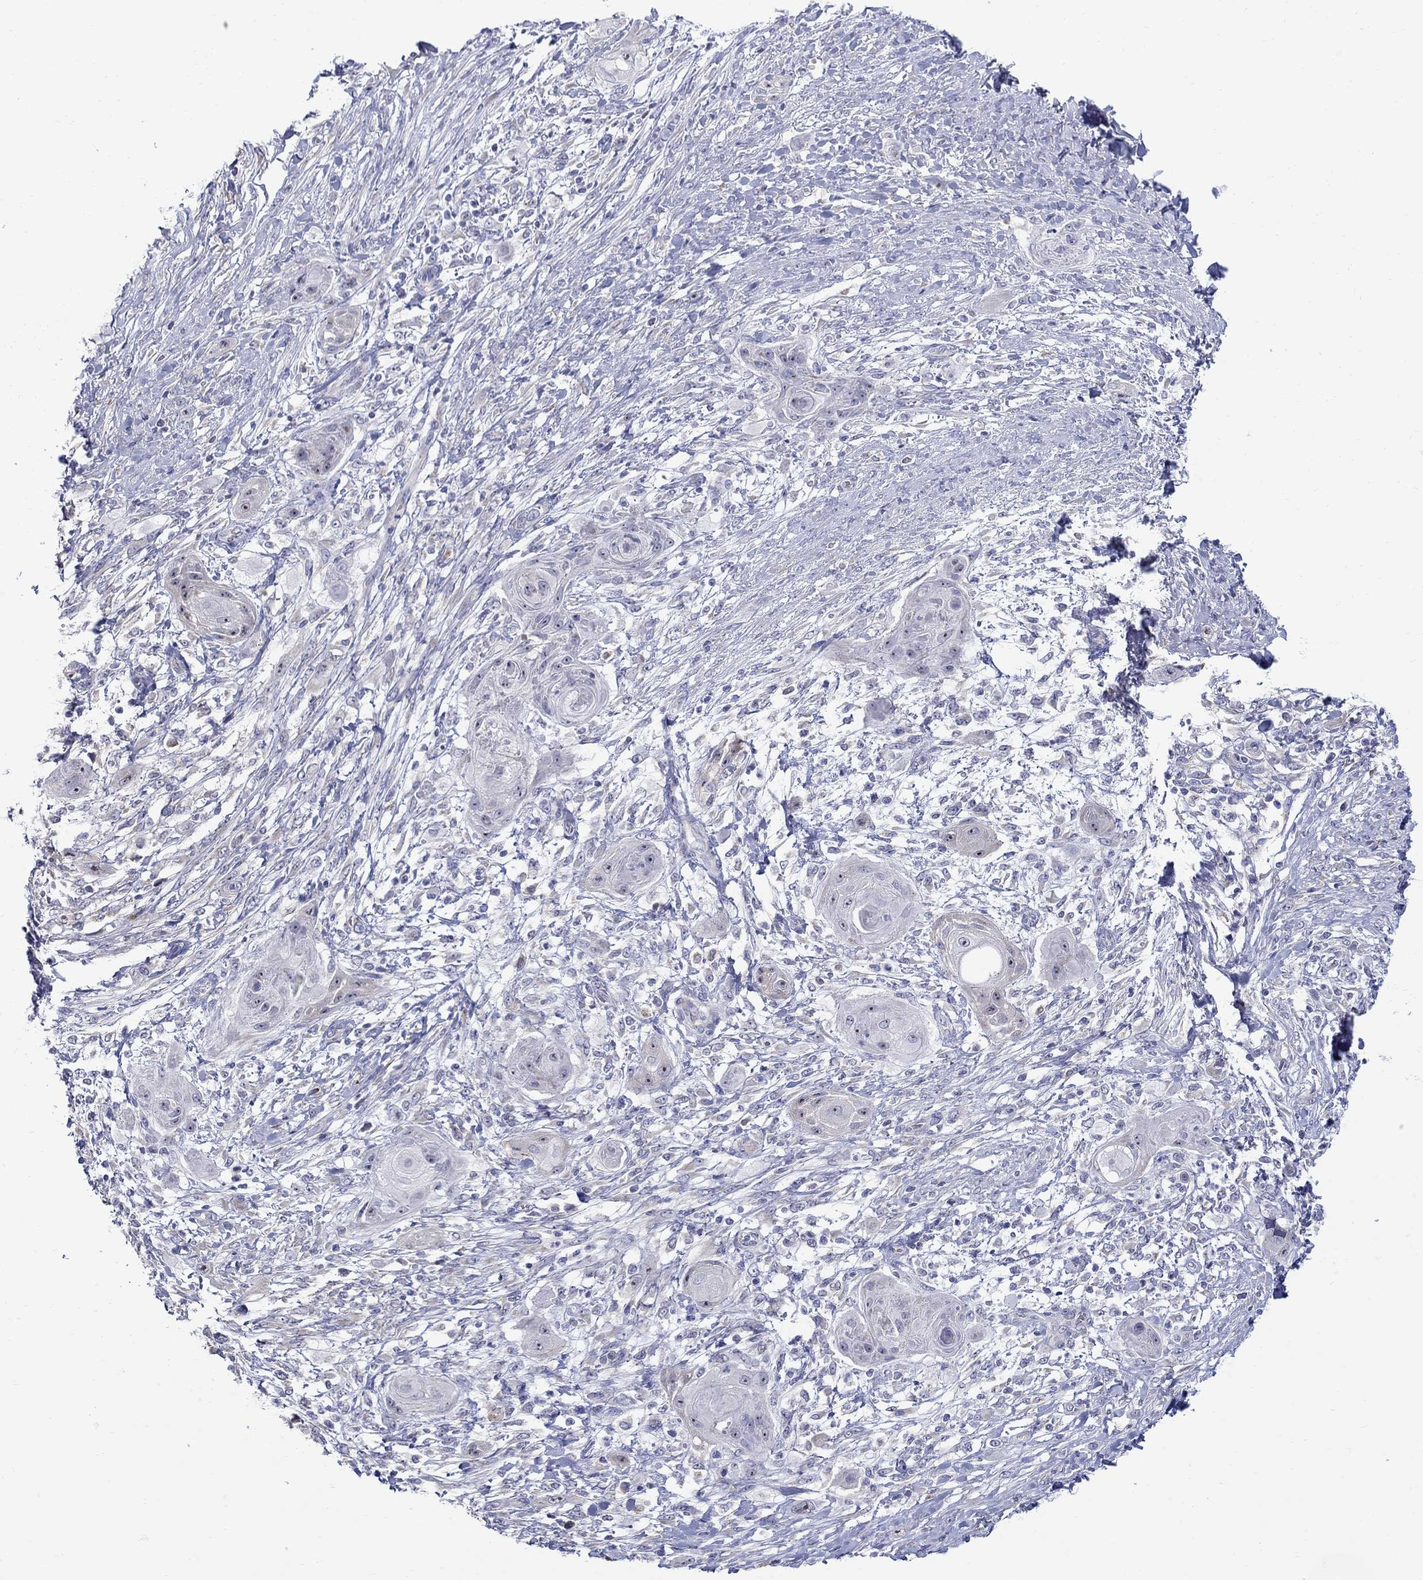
{"staining": {"intensity": "negative", "quantity": "none", "location": "none"}, "tissue": "skin cancer", "cell_type": "Tumor cells", "image_type": "cancer", "snomed": [{"axis": "morphology", "description": "Squamous cell carcinoma, NOS"}, {"axis": "topography", "description": "Skin"}], "caption": "IHC micrograph of neoplastic tissue: squamous cell carcinoma (skin) stained with DAB (3,3'-diaminobenzidine) reveals no significant protein staining in tumor cells.", "gene": "QRFPR", "patient": {"sex": "male", "age": 62}}